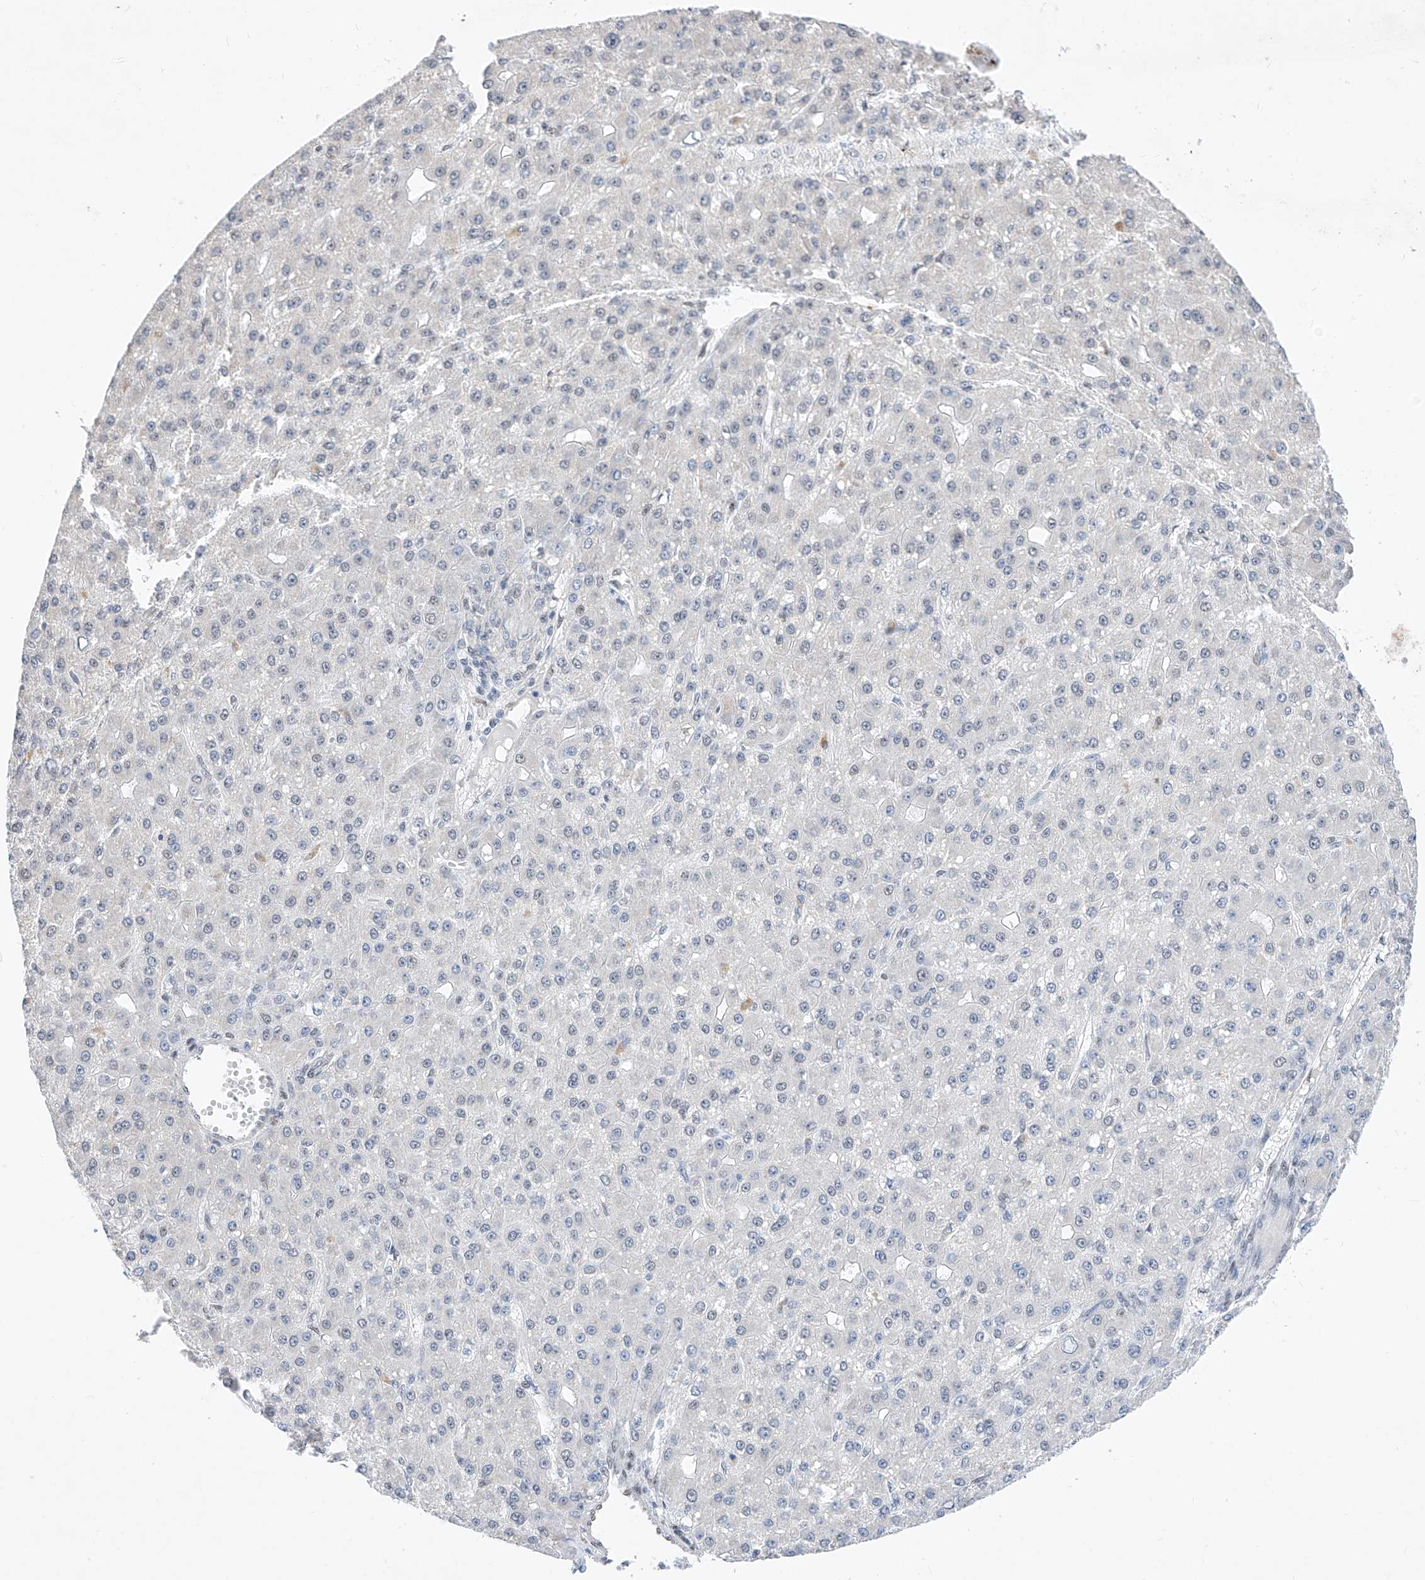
{"staining": {"intensity": "negative", "quantity": "none", "location": "none"}, "tissue": "liver cancer", "cell_type": "Tumor cells", "image_type": "cancer", "snomed": [{"axis": "morphology", "description": "Carcinoma, Hepatocellular, NOS"}, {"axis": "topography", "description": "Liver"}], "caption": "This photomicrograph is of hepatocellular carcinoma (liver) stained with immunohistochemistry to label a protein in brown with the nuclei are counter-stained blue. There is no positivity in tumor cells.", "gene": "KCNJ1", "patient": {"sex": "male", "age": 67}}